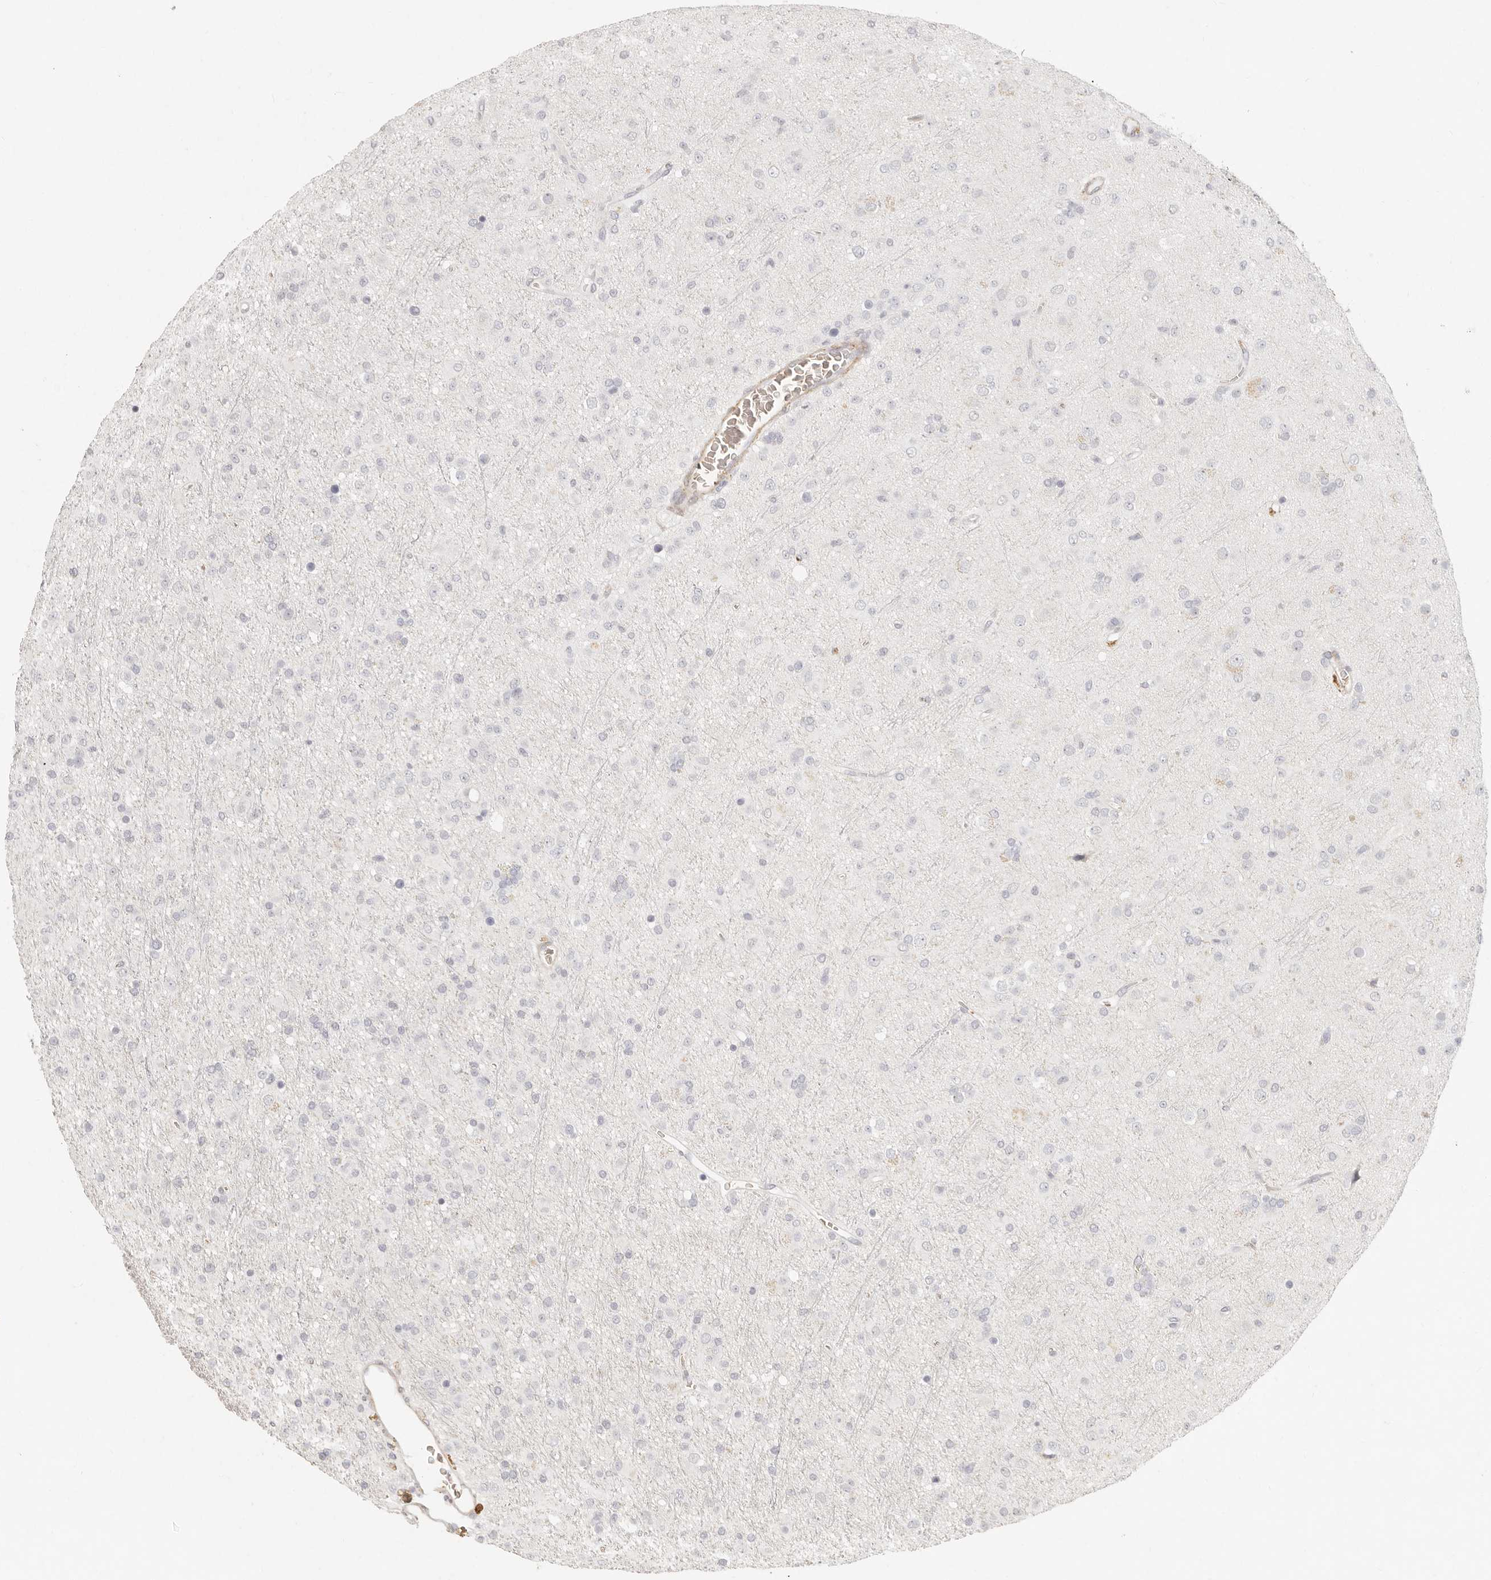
{"staining": {"intensity": "negative", "quantity": "none", "location": "none"}, "tissue": "glioma", "cell_type": "Tumor cells", "image_type": "cancer", "snomed": [{"axis": "morphology", "description": "Glioma, malignant, Low grade"}, {"axis": "topography", "description": "Brain"}], "caption": "Immunohistochemistry of human glioma demonstrates no positivity in tumor cells.", "gene": "NIBAN1", "patient": {"sex": "male", "age": 65}}